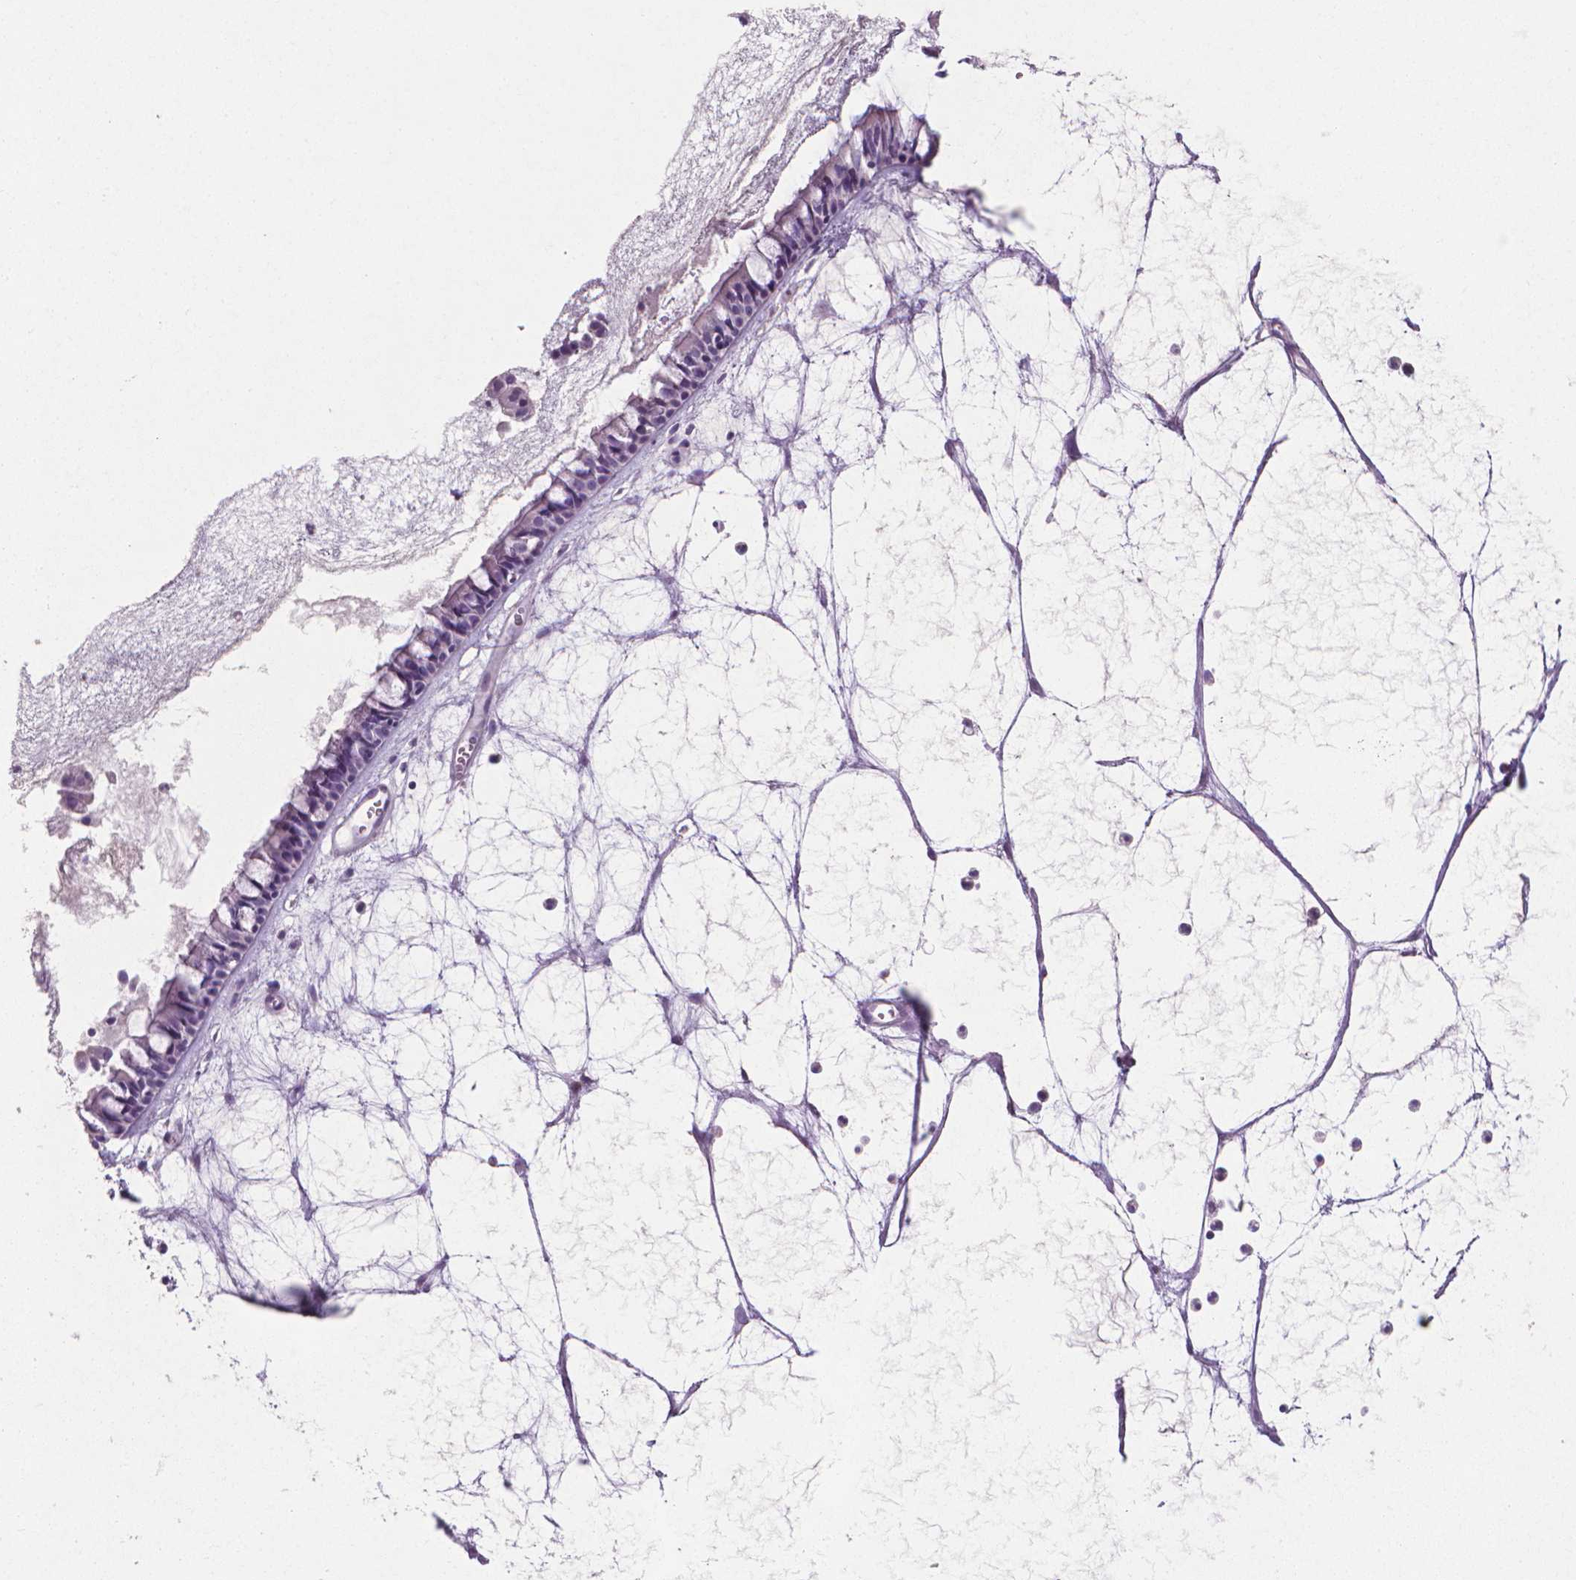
{"staining": {"intensity": "negative", "quantity": "none", "location": "none"}, "tissue": "nasopharynx", "cell_type": "Respiratory epithelial cells", "image_type": "normal", "snomed": [{"axis": "morphology", "description": "Normal tissue, NOS"}, {"axis": "topography", "description": "Nasopharynx"}], "caption": "Respiratory epithelial cells show no significant protein expression in unremarkable nasopharynx. (Brightfield microscopy of DAB immunohistochemistry at high magnification).", "gene": "XPNPEP2", "patient": {"sex": "male", "age": 31}}